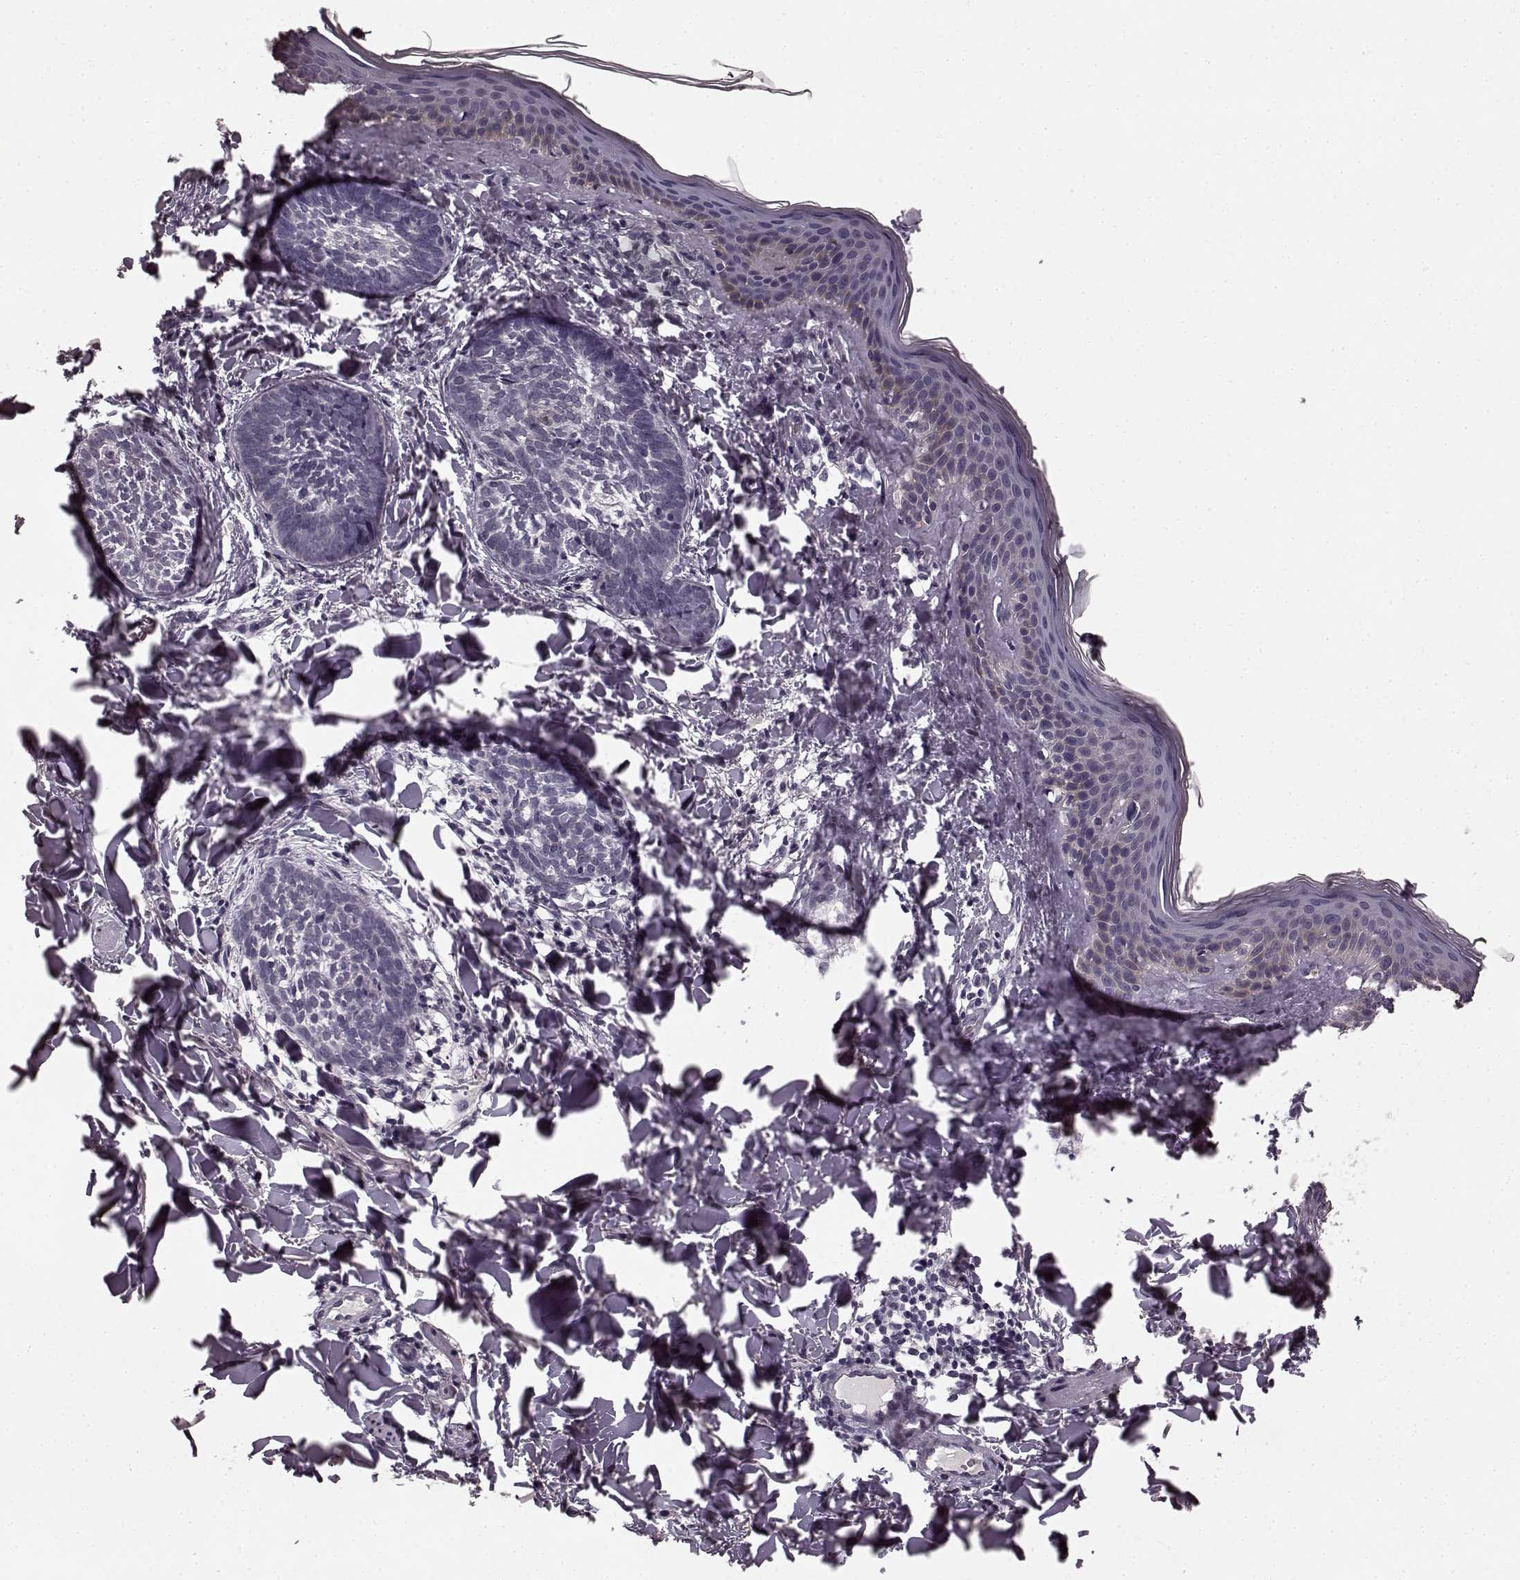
{"staining": {"intensity": "negative", "quantity": "none", "location": "none"}, "tissue": "skin cancer", "cell_type": "Tumor cells", "image_type": "cancer", "snomed": [{"axis": "morphology", "description": "Normal tissue, NOS"}, {"axis": "morphology", "description": "Basal cell carcinoma"}, {"axis": "topography", "description": "Skin"}], "caption": "Immunohistochemistry micrograph of basal cell carcinoma (skin) stained for a protein (brown), which reveals no expression in tumor cells.", "gene": "PRKCE", "patient": {"sex": "male", "age": 46}}